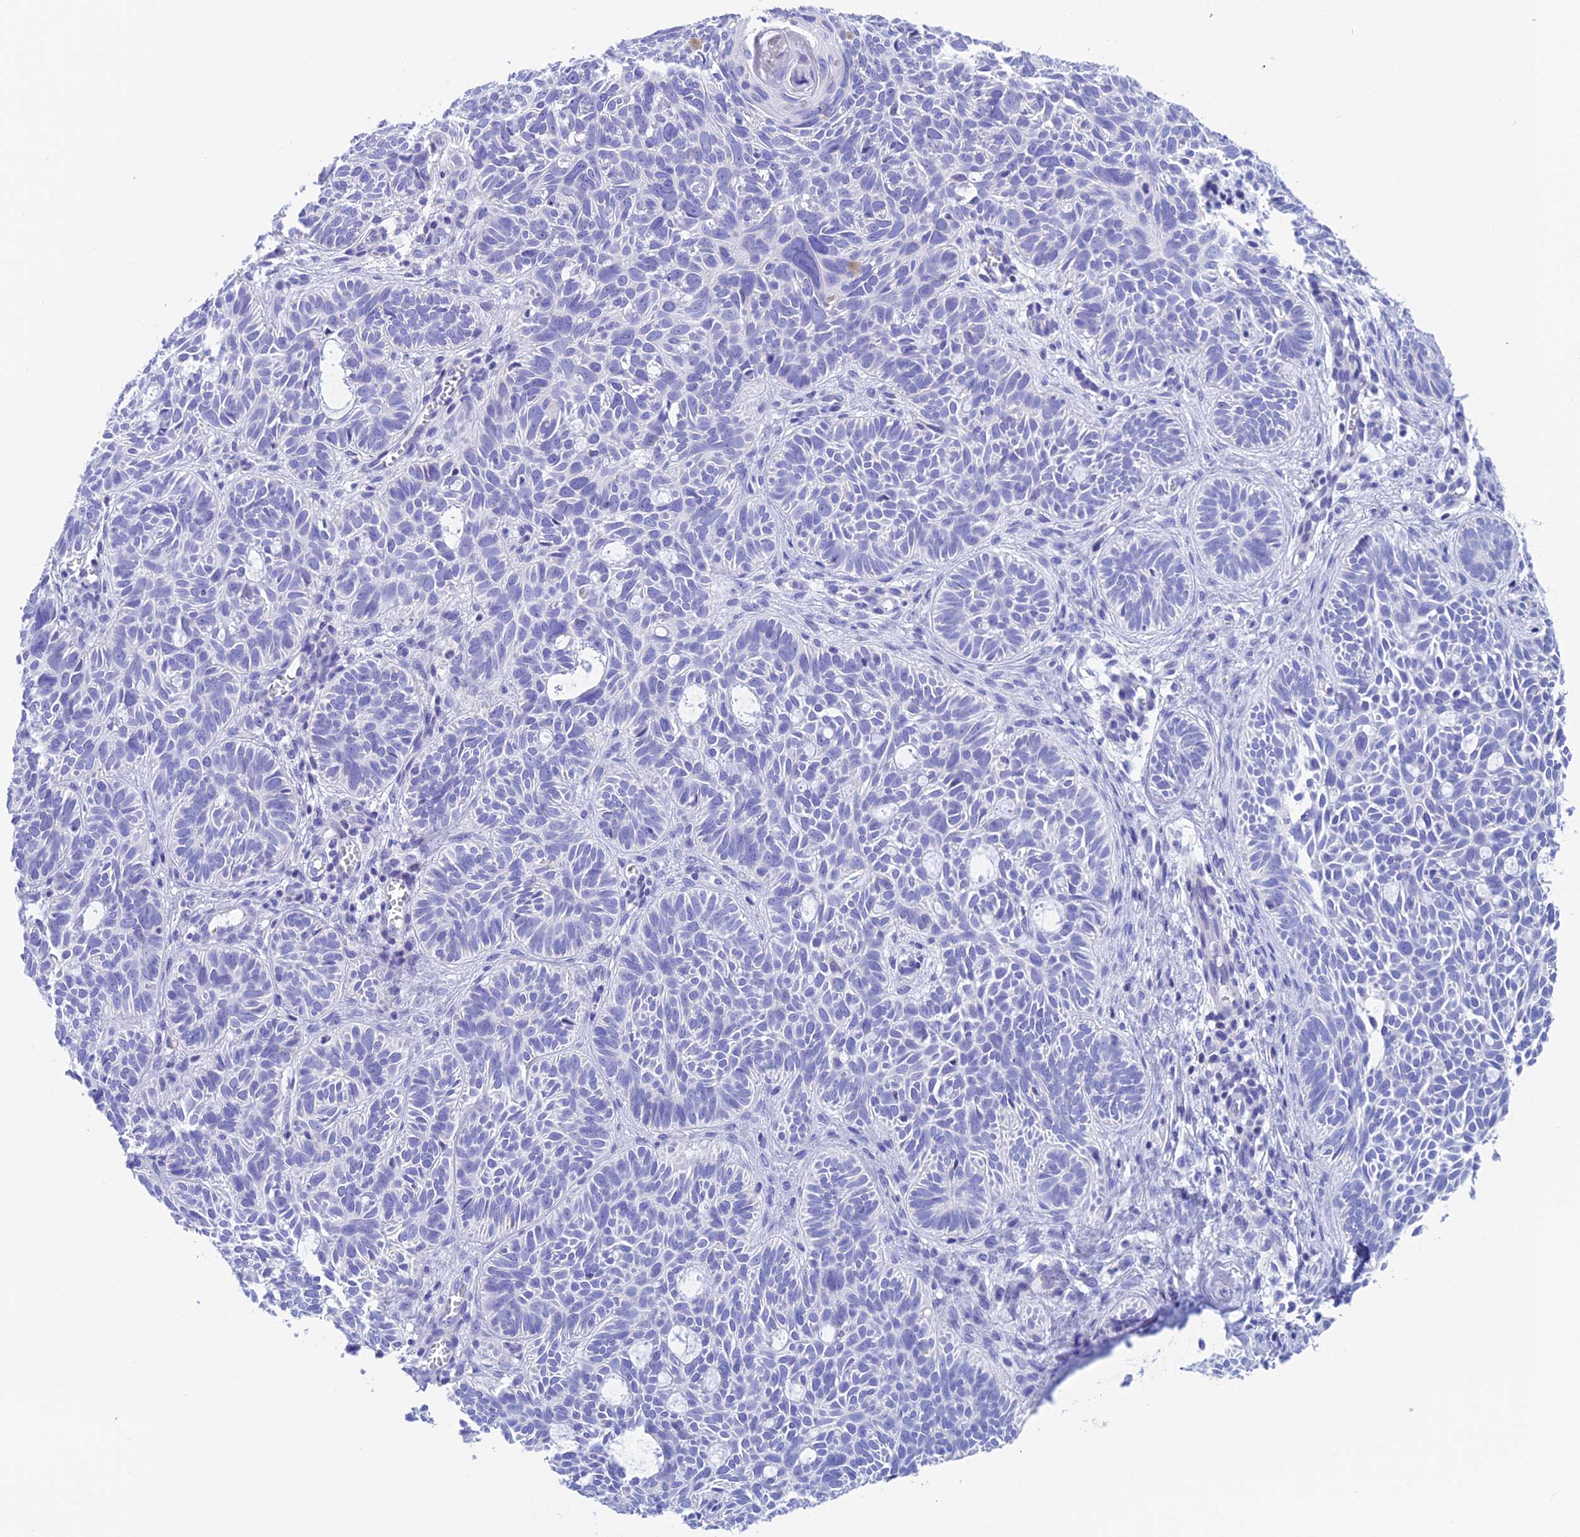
{"staining": {"intensity": "negative", "quantity": "none", "location": "none"}, "tissue": "skin cancer", "cell_type": "Tumor cells", "image_type": "cancer", "snomed": [{"axis": "morphology", "description": "Basal cell carcinoma"}, {"axis": "topography", "description": "Skin"}], "caption": "Tumor cells show no significant protein positivity in skin basal cell carcinoma. Brightfield microscopy of IHC stained with DAB (3,3'-diaminobenzidine) (brown) and hematoxylin (blue), captured at high magnification.", "gene": "NXPE4", "patient": {"sex": "male", "age": 69}}